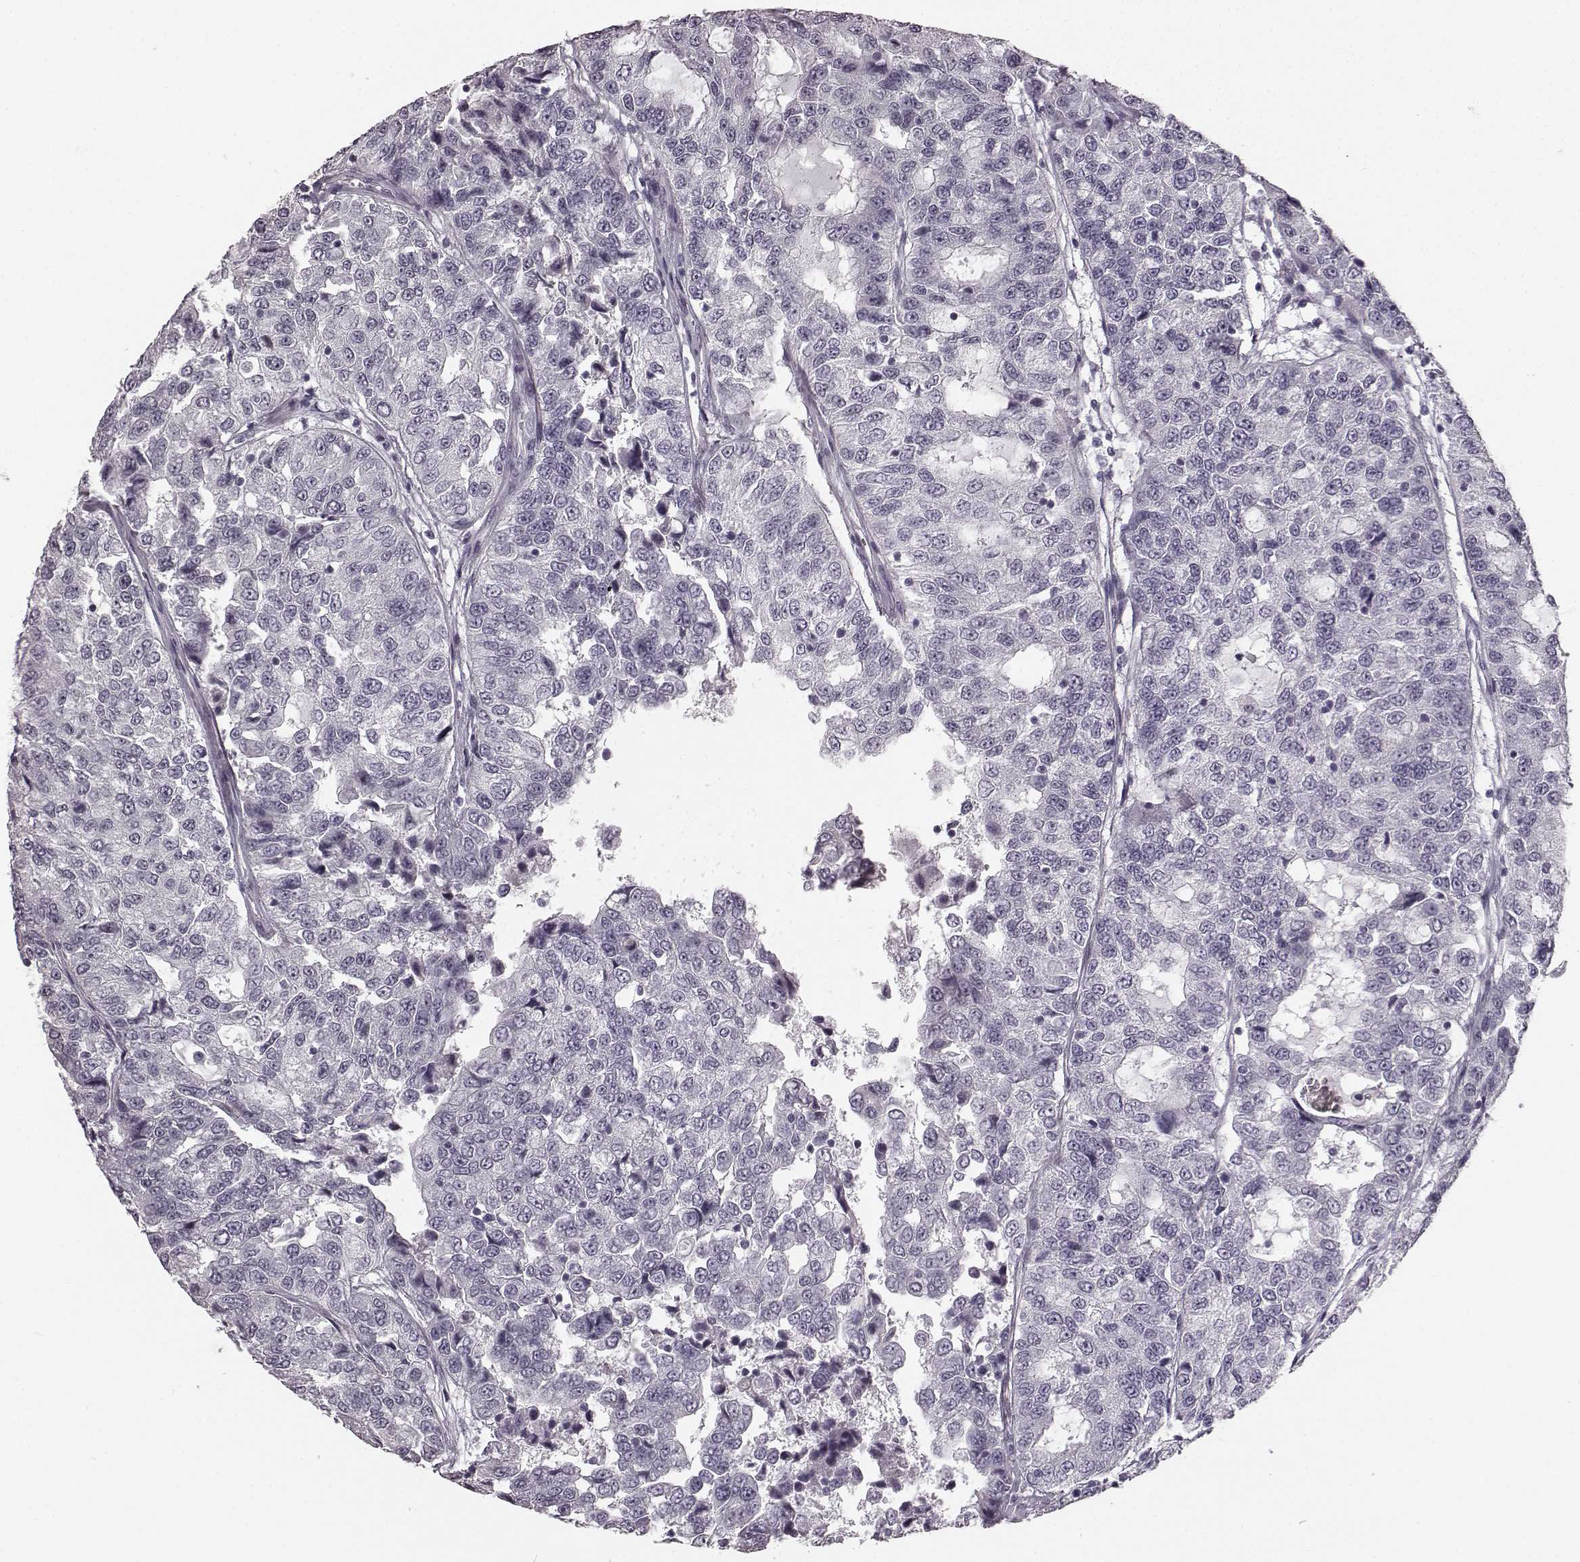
{"staining": {"intensity": "negative", "quantity": "none", "location": "none"}, "tissue": "urothelial cancer", "cell_type": "Tumor cells", "image_type": "cancer", "snomed": [{"axis": "morphology", "description": "Urothelial carcinoma, NOS"}, {"axis": "morphology", "description": "Urothelial carcinoma, High grade"}, {"axis": "topography", "description": "Urinary bladder"}], "caption": "The micrograph exhibits no staining of tumor cells in urothelial carcinoma (high-grade).", "gene": "TMPRSS15", "patient": {"sex": "female", "age": 73}}